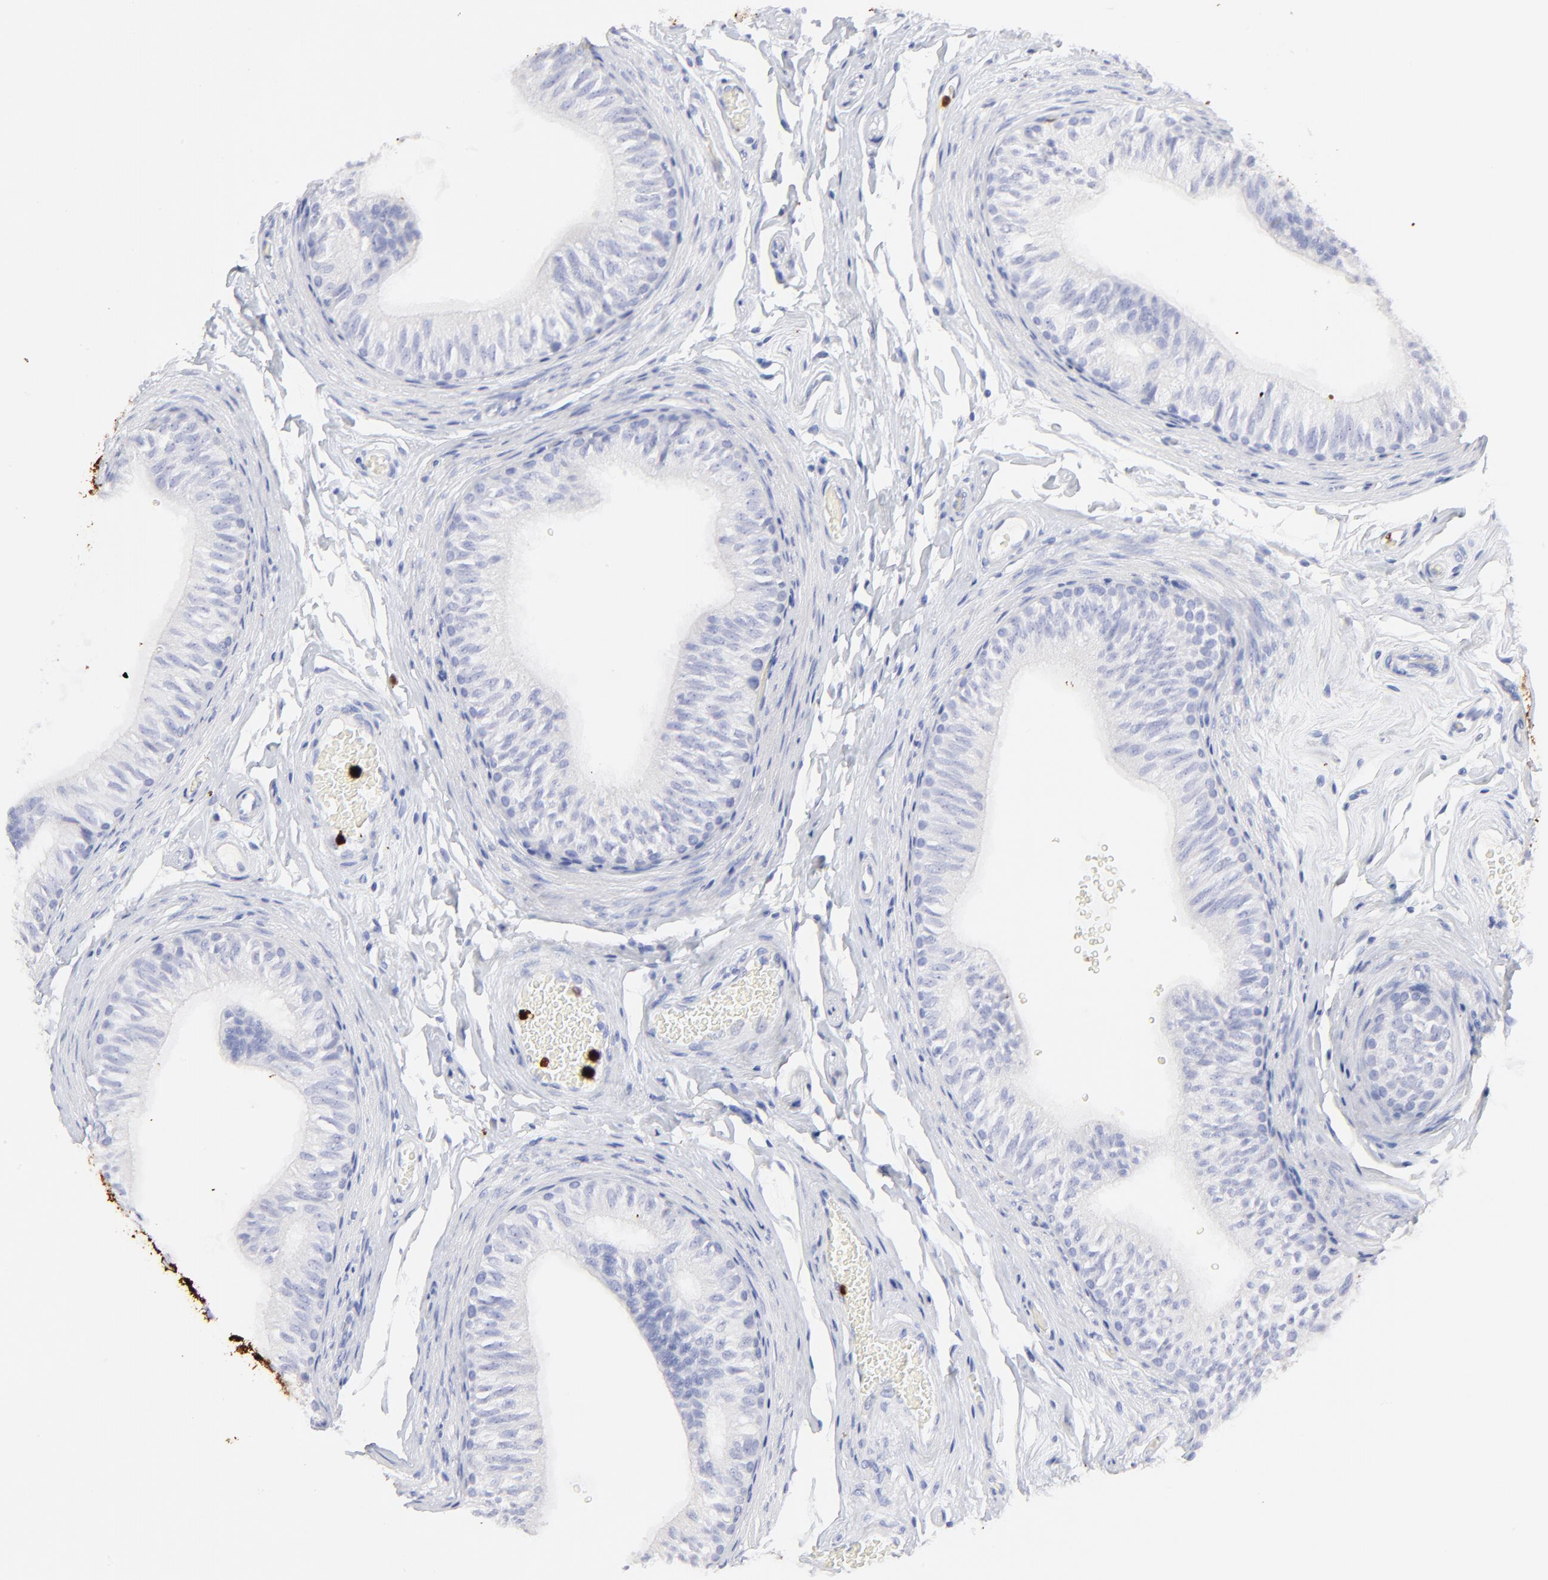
{"staining": {"intensity": "negative", "quantity": "none", "location": "none"}, "tissue": "epididymis", "cell_type": "Glandular cells", "image_type": "normal", "snomed": [{"axis": "morphology", "description": "Normal tissue, NOS"}, {"axis": "topography", "description": "Testis"}, {"axis": "topography", "description": "Epididymis"}], "caption": "Protein analysis of normal epididymis exhibits no significant staining in glandular cells. (Stains: DAB (3,3'-diaminobenzidine) immunohistochemistry with hematoxylin counter stain, Microscopy: brightfield microscopy at high magnification).", "gene": "S100A12", "patient": {"sex": "male", "age": 36}}